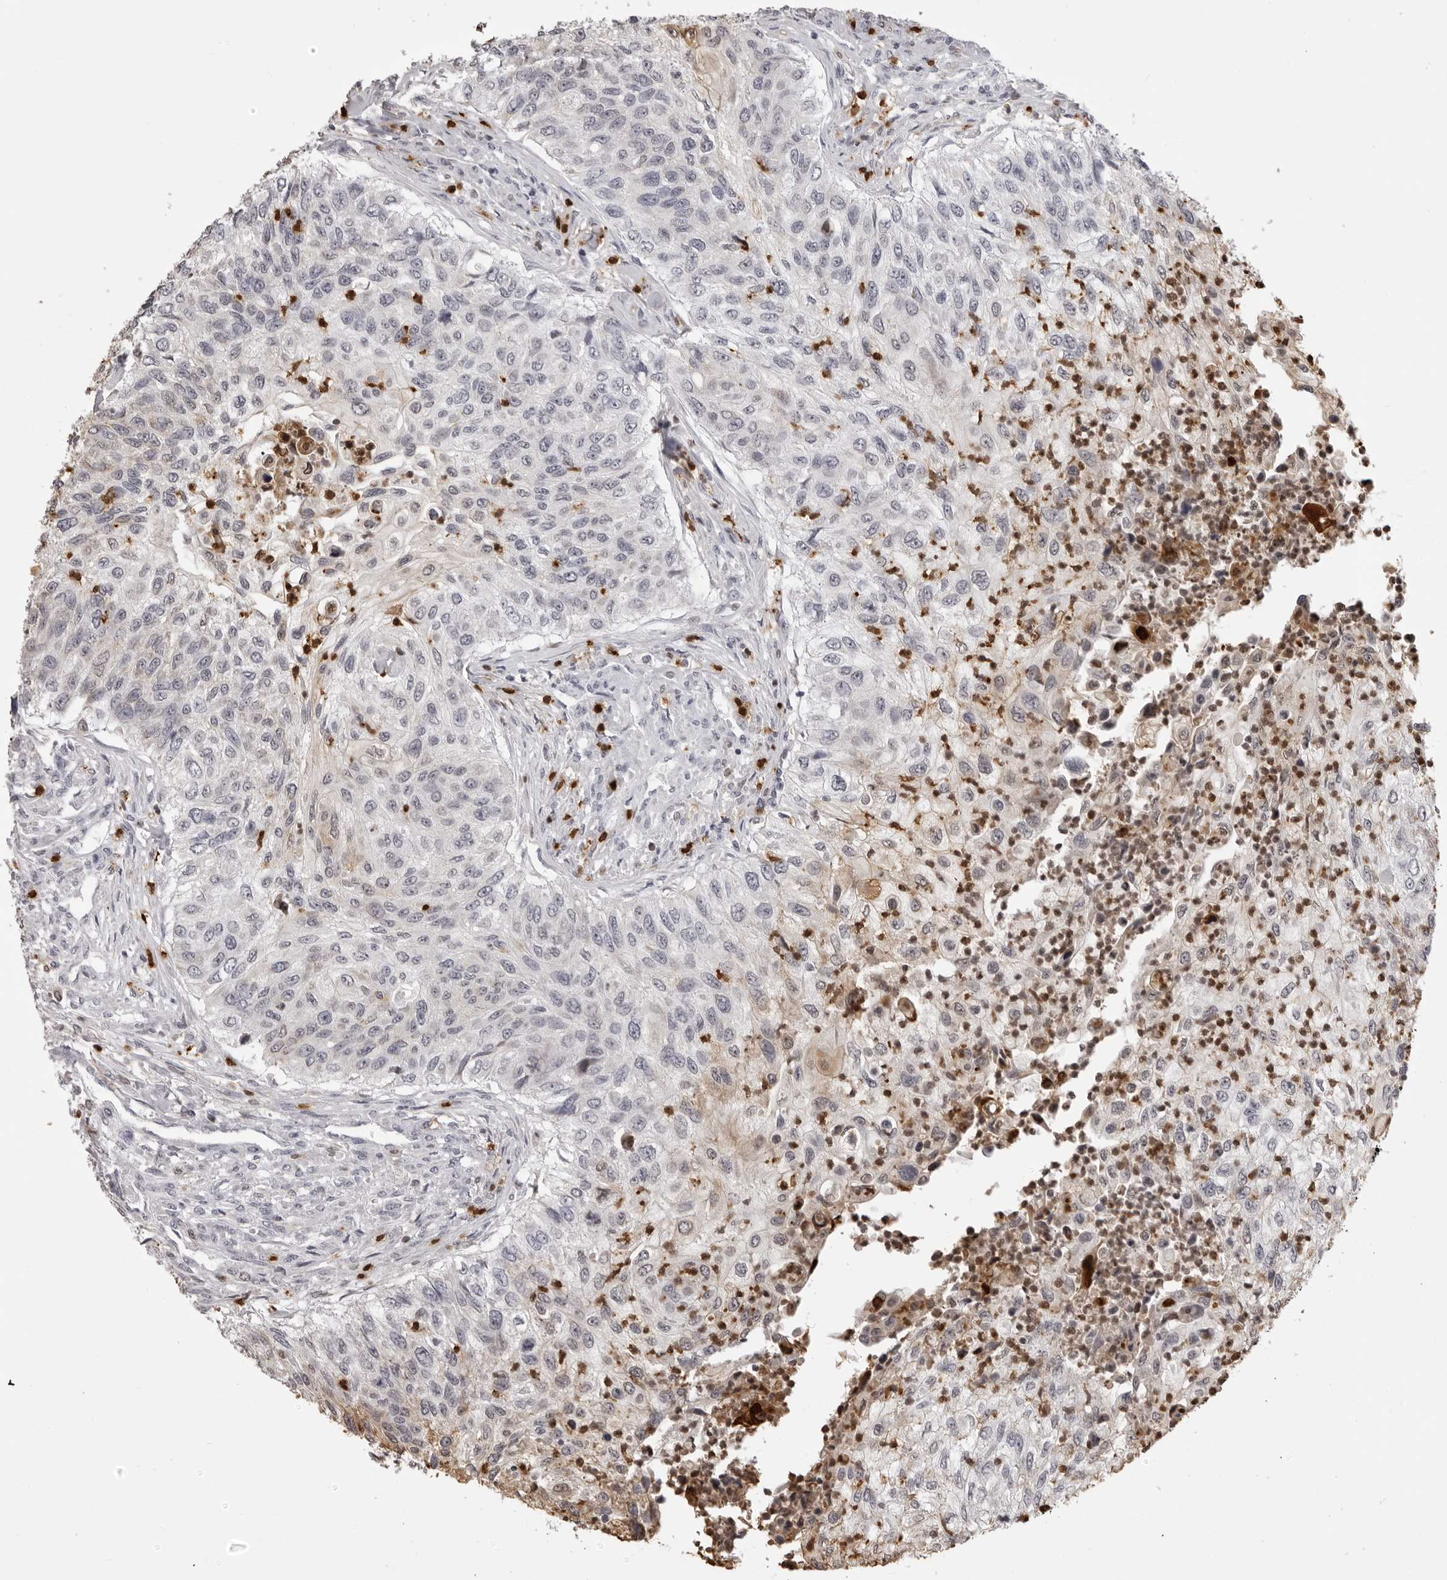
{"staining": {"intensity": "negative", "quantity": "none", "location": "none"}, "tissue": "urothelial cancer", "cell_type": "Tumor cells", "image_type": "cancer", "snomed": [{"axis": "morphology", "description": "Urothelial carcinoma, High grade"}, {"axis": "topography", "description": "Urinary bladder"}], "caption": "Immunohistochemical staining of urothelial cancer reveals no significant staining in tumor cells. (DAB (3,3'-diaminobenzidine) immunohistochemistry visualized using brightfield microscopy, high magnification).", "gene": "IL31", "patient": {"sex": "female", "age": 60}}